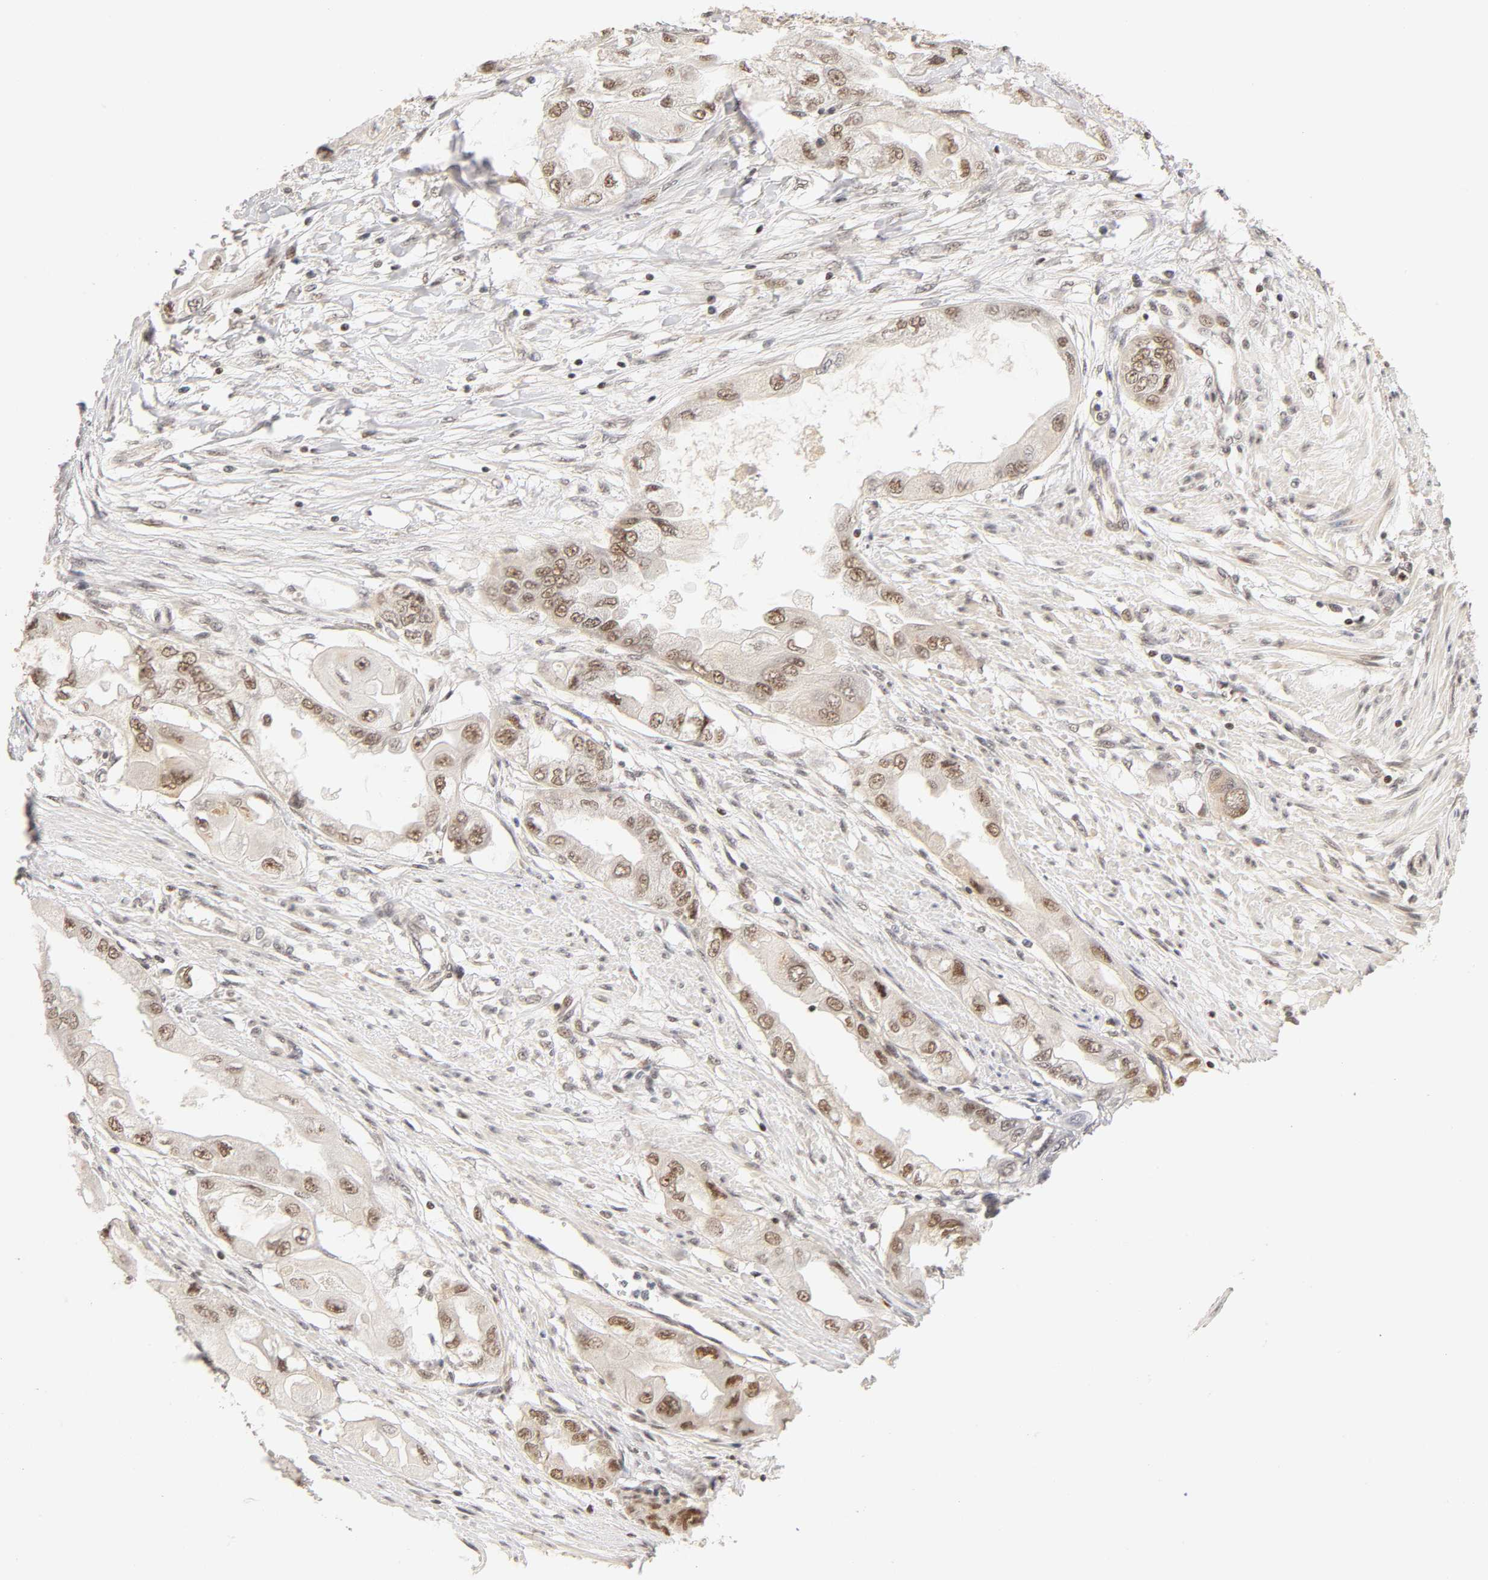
{"staining": {"intensity": "weak", "quantity": "25%-75%", "location": "cytoplasmic/membranous,nuclear"}, "tissue": "endometrial cancer", "cell_type": "Tumor cells", "image_type": "cancer", "snomed": [{"axis": "morphology", "description": "Adenocarcinoma, NOS"}, {"axis": "topography", "description": "Endometrium"}], "caption": "A photomicrograph of adenocarcinoma (endometrial) stained for a protein exhibits weak cytoplasmic/membranous and nuclear brown staining in tumor cells.", "gene": "TAF10", "patient": {"sex": "female", "age": 67}}